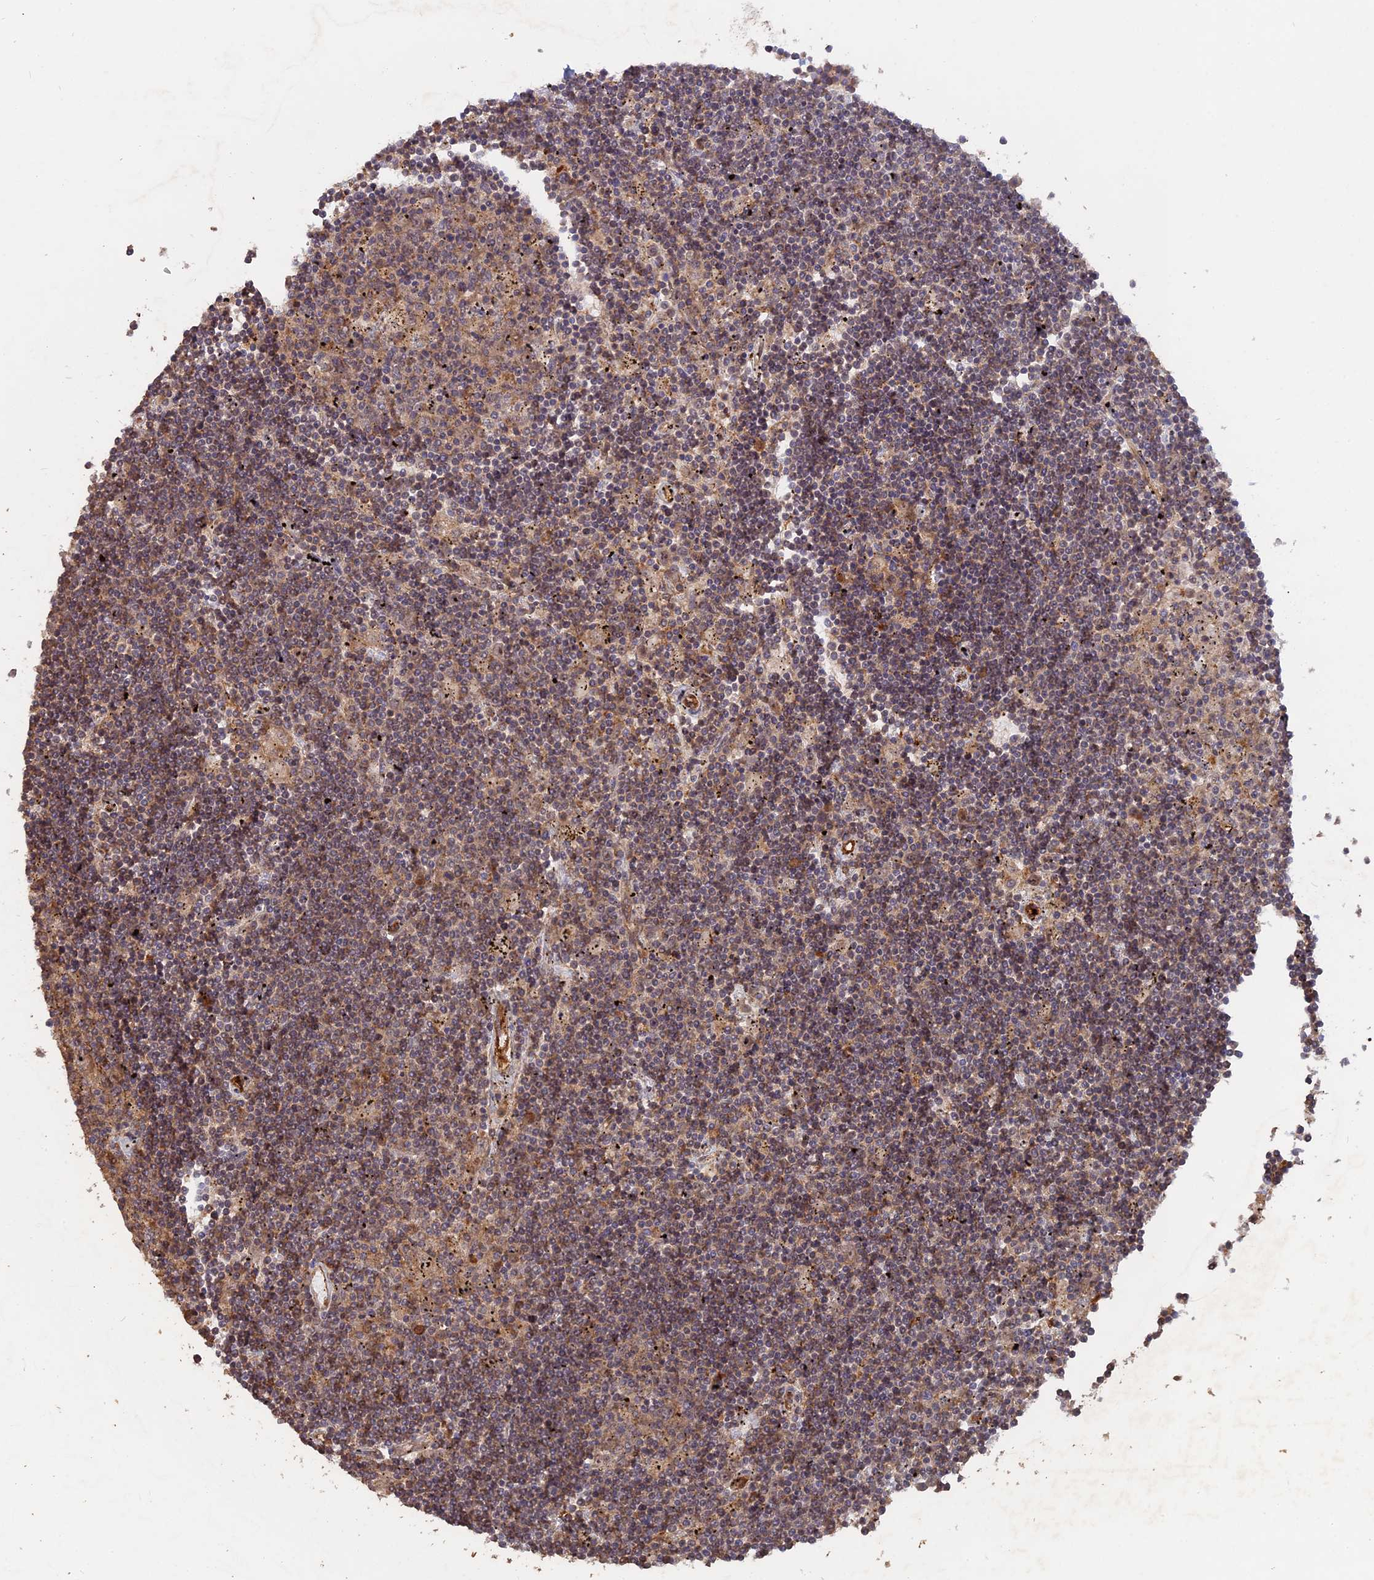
{"staining": {"intensity": "moderate", "quantity": "<25%", "location": "cytoplasmic/membranous"}, "tissue": "lymphoma", "cell_type": "Tumor cells", "image_type": "cancer", "snomed": [{"axis": "morphology", "description": "Malignant lymphoma, non-Hodgkin's type, Low grade"}, {"axis": "topography", "description": "Spleen"}], "caption": "Human low-grade malignant lymphoma, non-Hodgkin's type stained with a protein marker exhibits moderate staining in tumor cells.", "gene": "SAC3D1", "patient": {"sex": "male", "age": 76}}